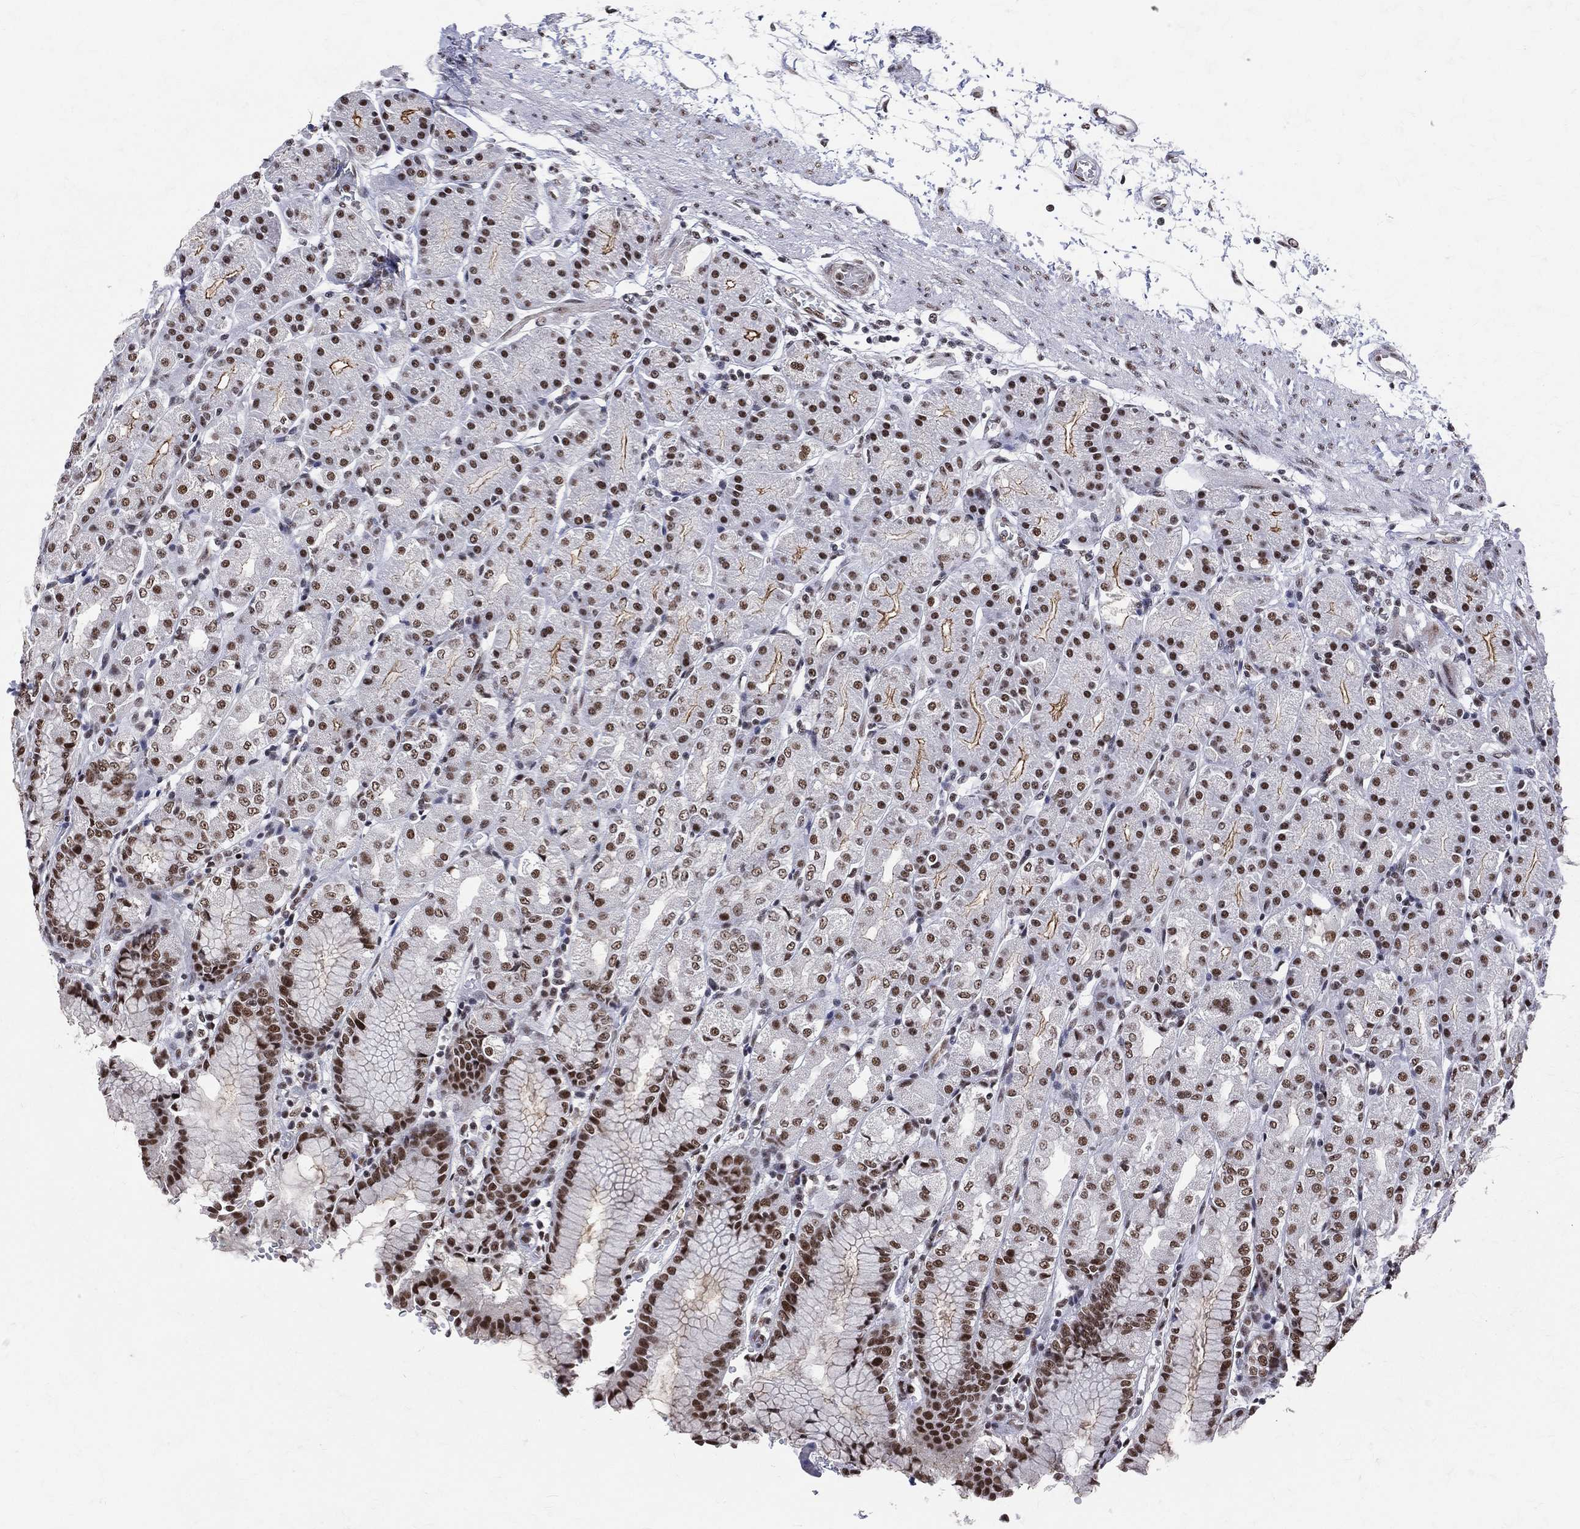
{"staining": {"intensity": "strong", "quantity": ">75%", "location": "nuclear"}, "tissue": "stomach", "cell_type": "Glandular cells", "image_type": "normal", "snomed": [{"axis": "morphology", "description": "Normal tissue, NOS"}, {"axis": "morphology", "description": "Adenocarcinoma, NOS"}, {"axis": "topography", "description": "Stomach"}], "caption": "Immunohistochemistry (IHC) staining of benign stomach, which exhibits high levels of strong nuclear expression in approximately >75% of glandular cells indicating strong nuclear protein positivity. The staining was performed using DAB (brown) for protein detection and nuclei were counterstained in hematoxylin (blue).", "gene": "CDK7", "patient": {"sex": "female", "age": 81}}